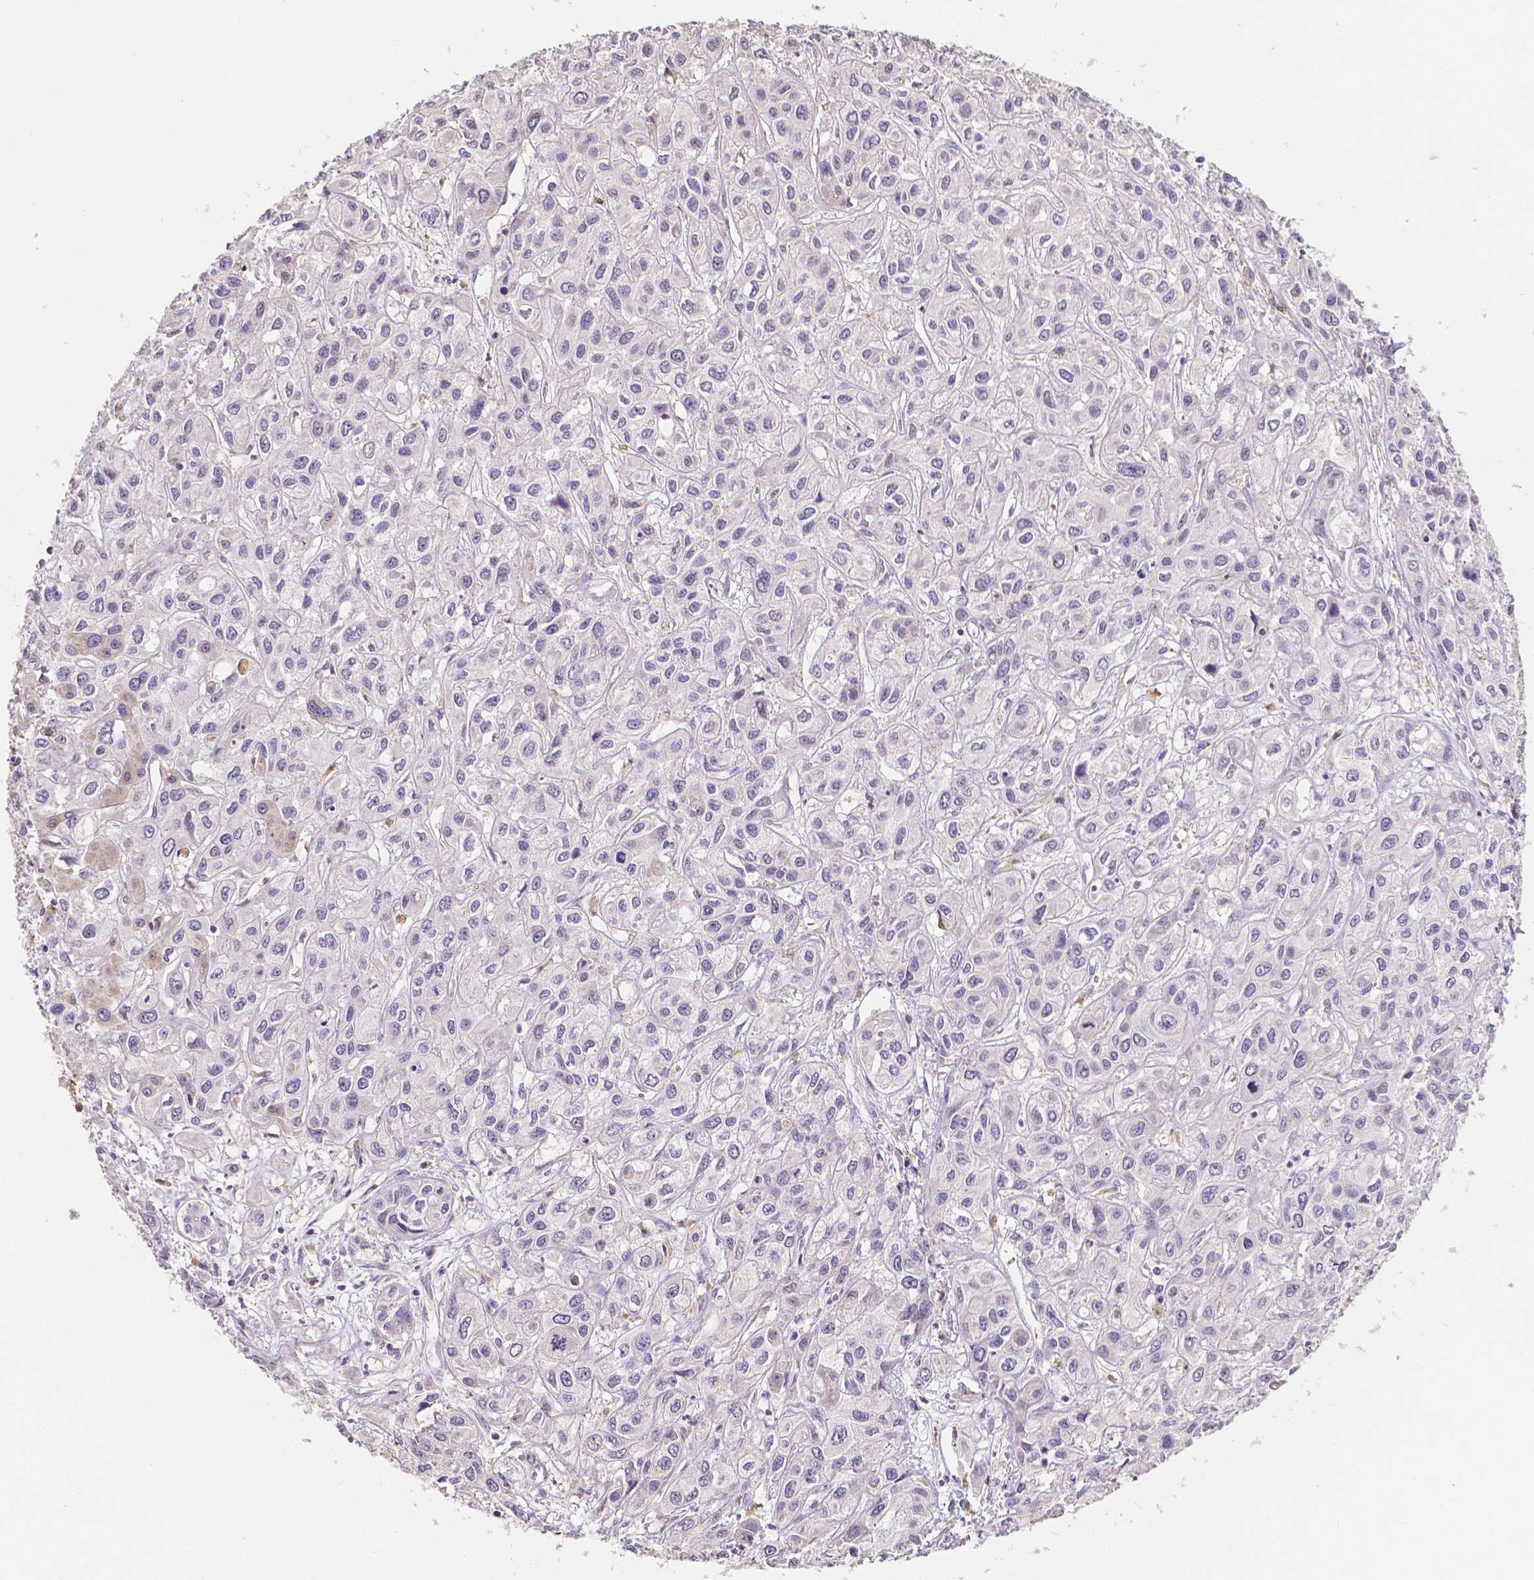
{"staining": {"intensity": "negative", "quantity": "none", "location": "none"}, "tissue": "liver cancer", "cell_type": "Tumor cells", "image_type": "cancer", "snomed": [{"axis": "morphology", "description": "Cholangiocarcinoma"}, {"axis": "topography", "description": "Liver"}], "caption": "The immunohistochemistry image has no significant expression in tumor cells of cholangiocarcinoma (liver) tissue. (DAB IHC, high magnification).", "gene": "ELAVL2", "patient": {"sex": "female", "age": 66}}